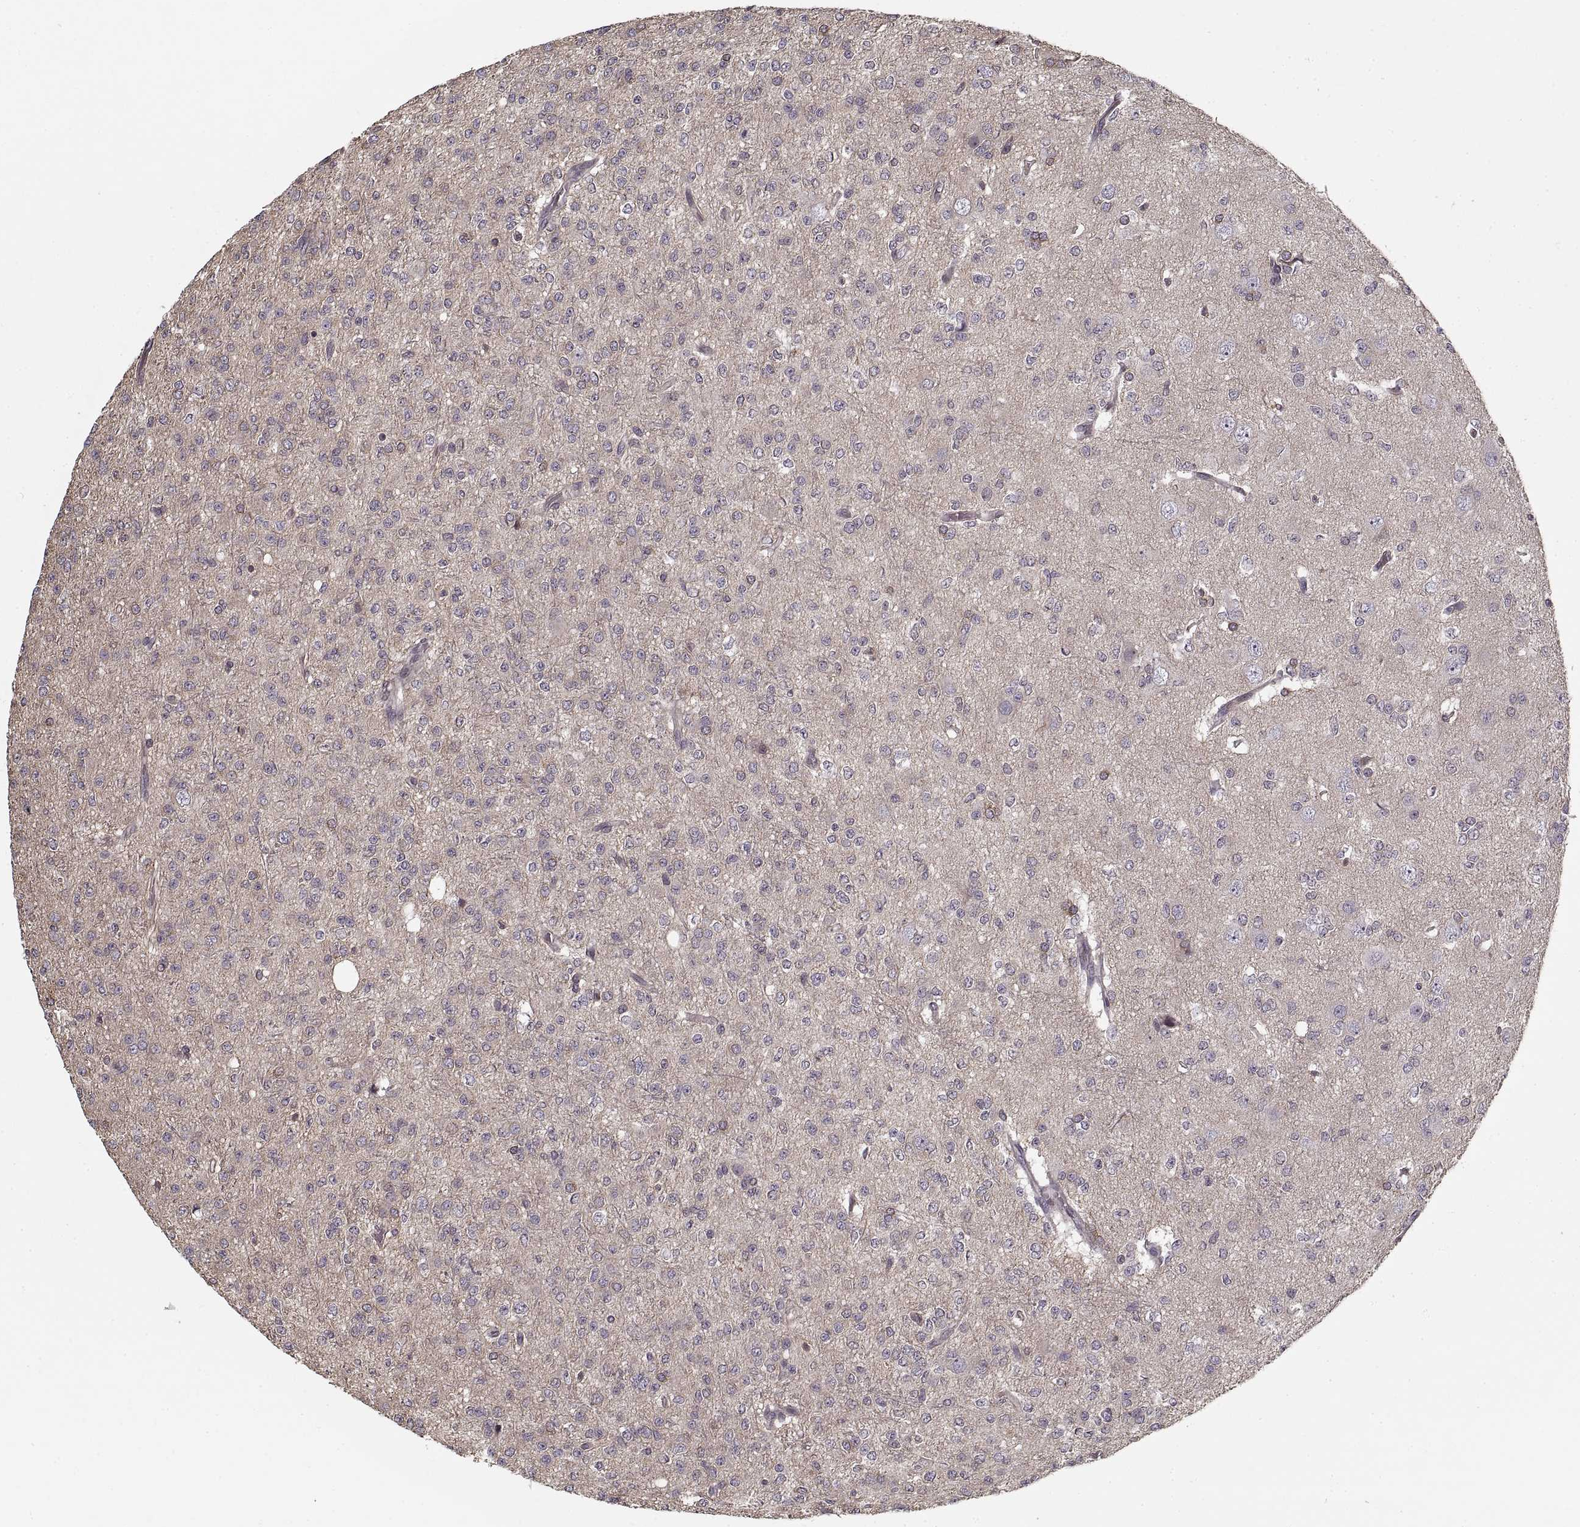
{"staining": {"intensity": "negative", "quantity": "none", "location": "none"}, "tissue": "glioma", "cell_type": "Tumor cells", "image_type": "cancer", "snomed": [{"axis": "morphology", "description": "Glioma, malignant, Low grade"}, {"axis": "topography", "description": "Brain"}], "caption": "Immunohistochemistry (IHC) image of neoplastic tissue: glioma stained with DAB (3,3'-diaminobenzidine) reveals no significant protein expression in tumor cells.", "gene": "LAMB2", "patient": {"sex": "male", "age": 27}}